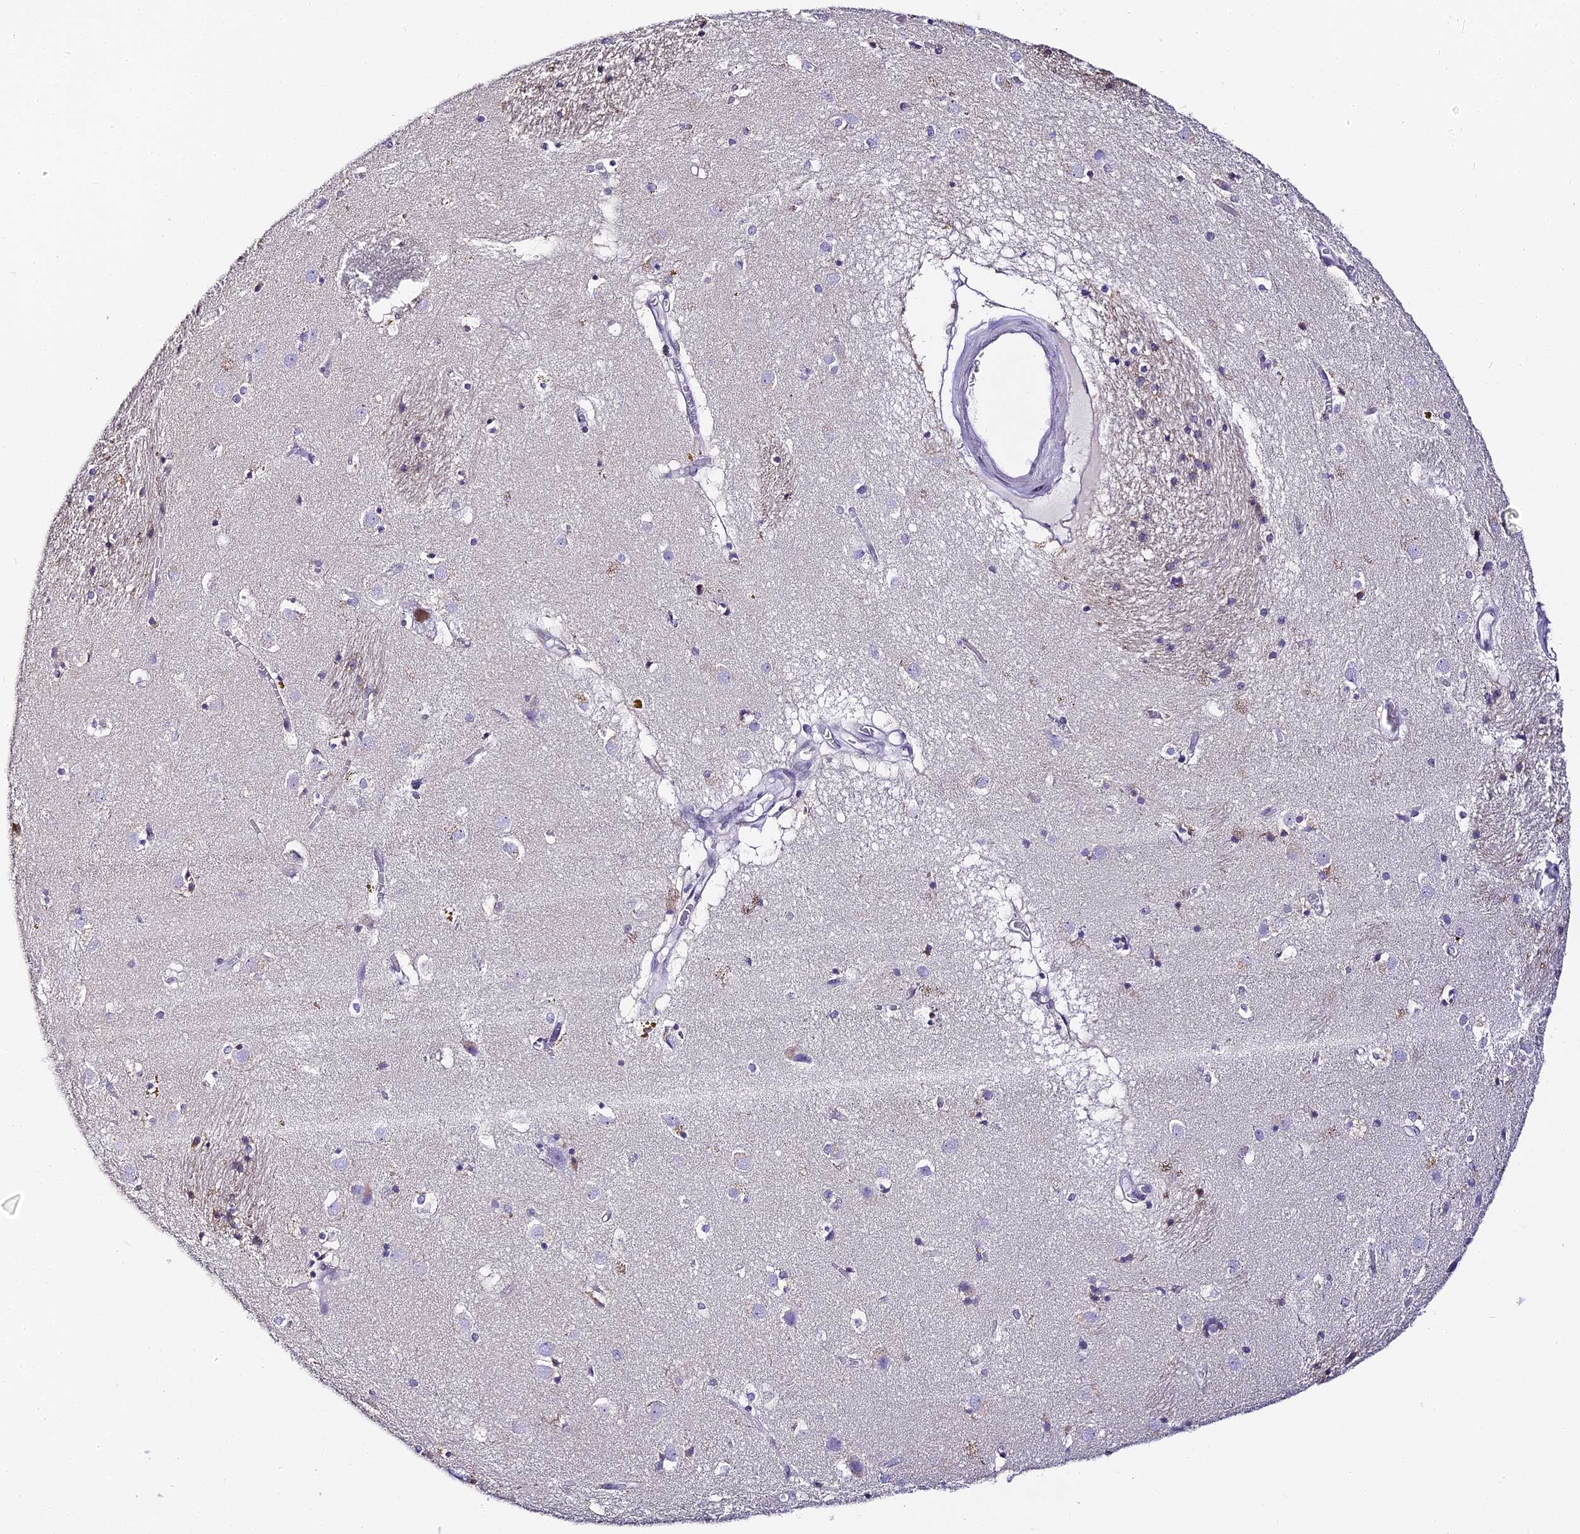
{"staining": {"intensity": "negative", "quantity": "none", "location": "none"}, "tissue": "caudate", "cell_type": "Glial cells", "image_type": "normal", "snomed": [{"axis": "morphology", "description": "Normal tissue, NOS"}, {"axis": "topography", "description": "Lateral ventricle wall"}], "caption": "Glial cells are negative for brown protein staining in benign caudate. (DAB IHC with hematoxylin counter stain).", "gene": "ABHD14A", "patient": {"sex": "male", "age": 70}}